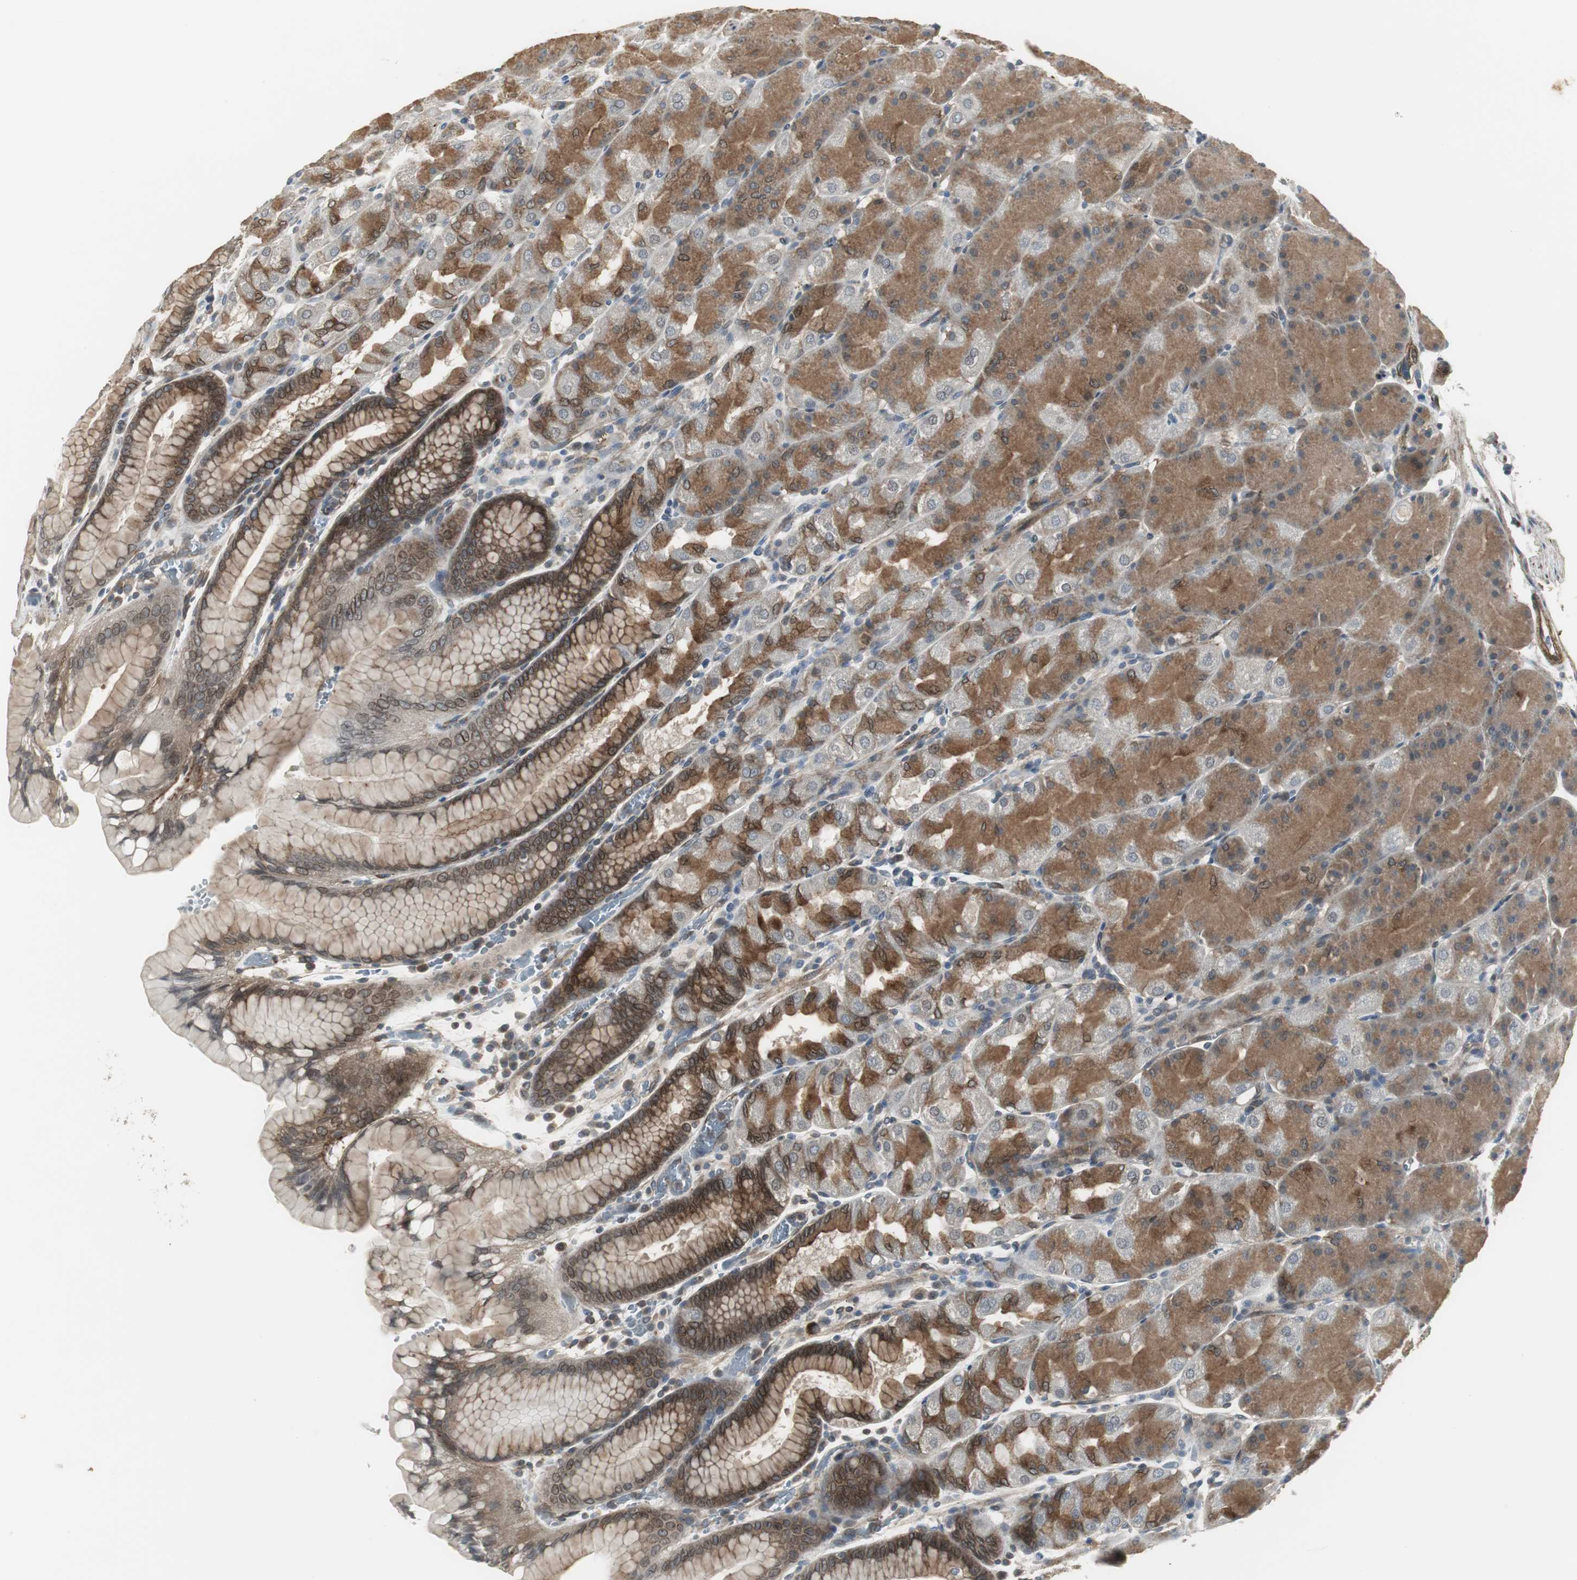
{"staining": {"intensity": "moderate", "quantity": "25%-75%", "location": "cytoplasmic/membranous"}, "tissue": "stomach", "cell_type": "Glandular cells", "image_type": "normal", "snomed": [{"axis": "morphology", "description": "Normal tissue, NOS"}, {"axis": "topography", "description": "Stomach, upper"}, {"axis": "topography", "description": "Stomach"}], "caption": "Immunohistochemical staining of normal stomach demonstrates medium levels of moderate cytoplasmic/membranous expression in about 25%-75% of glandular cells.", "gene": "SCYL3", "patient": {"sex": "male", "age": 76}}